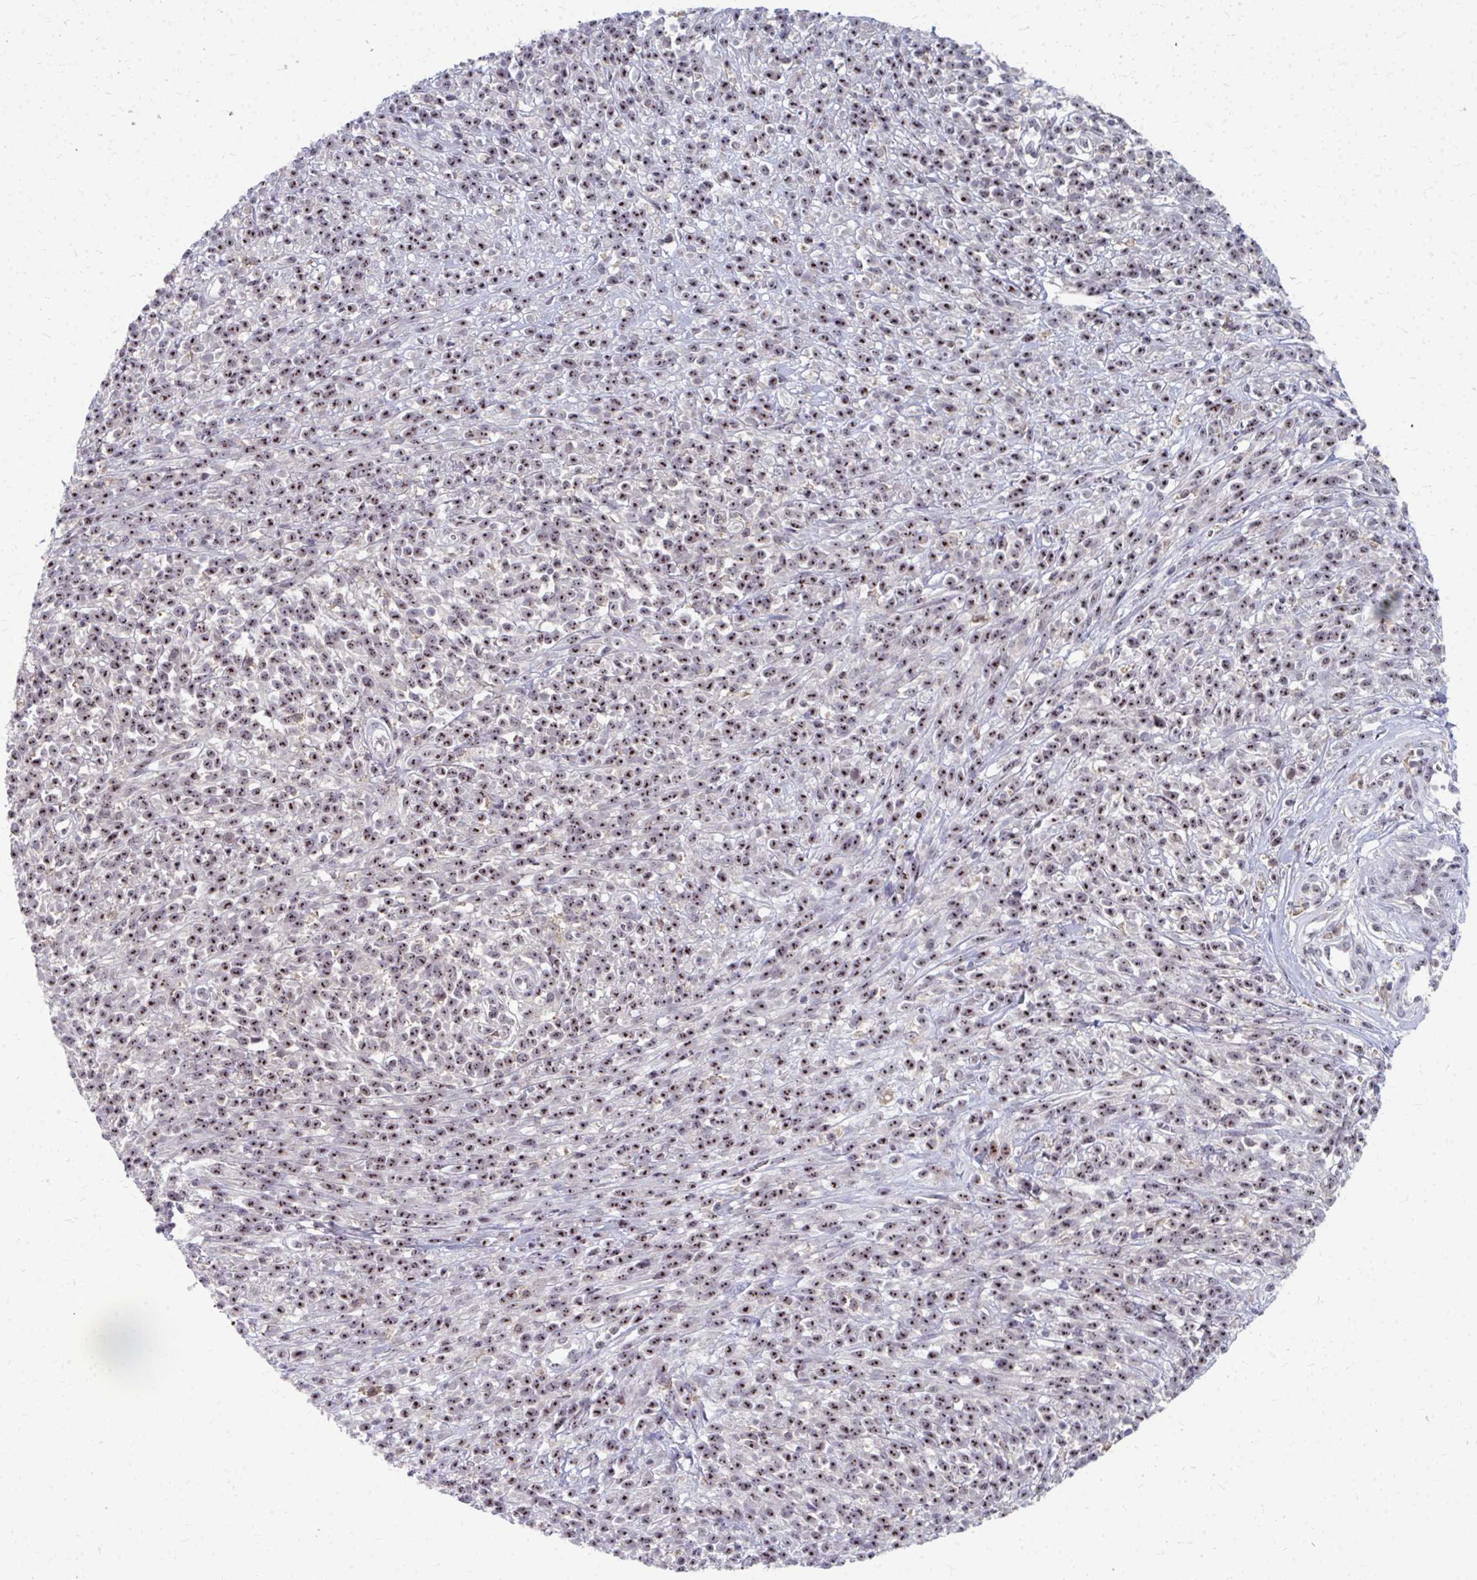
{"staining": {"intensity": "moderate", "quantity": ">75%", "location": "nuclear"}, "tissue": "melanoma", "cell_type": "Tumor cells", "image_type": "cancer", "snomed": [{"axis": "morphology", "description": "Malignant melanoma, NOS"}, {"axis": "topography", "description": "Skin"}, {"axis": "topography", "description": "Skin of trunk"}], "caption": "This histopathology image displays IHC staining of melanoma, with medium moderate nuclear expression in approximately >75% of tumor cells.", "gene": "NUDT16", "patient": {"sex": "male", "age": 74}}